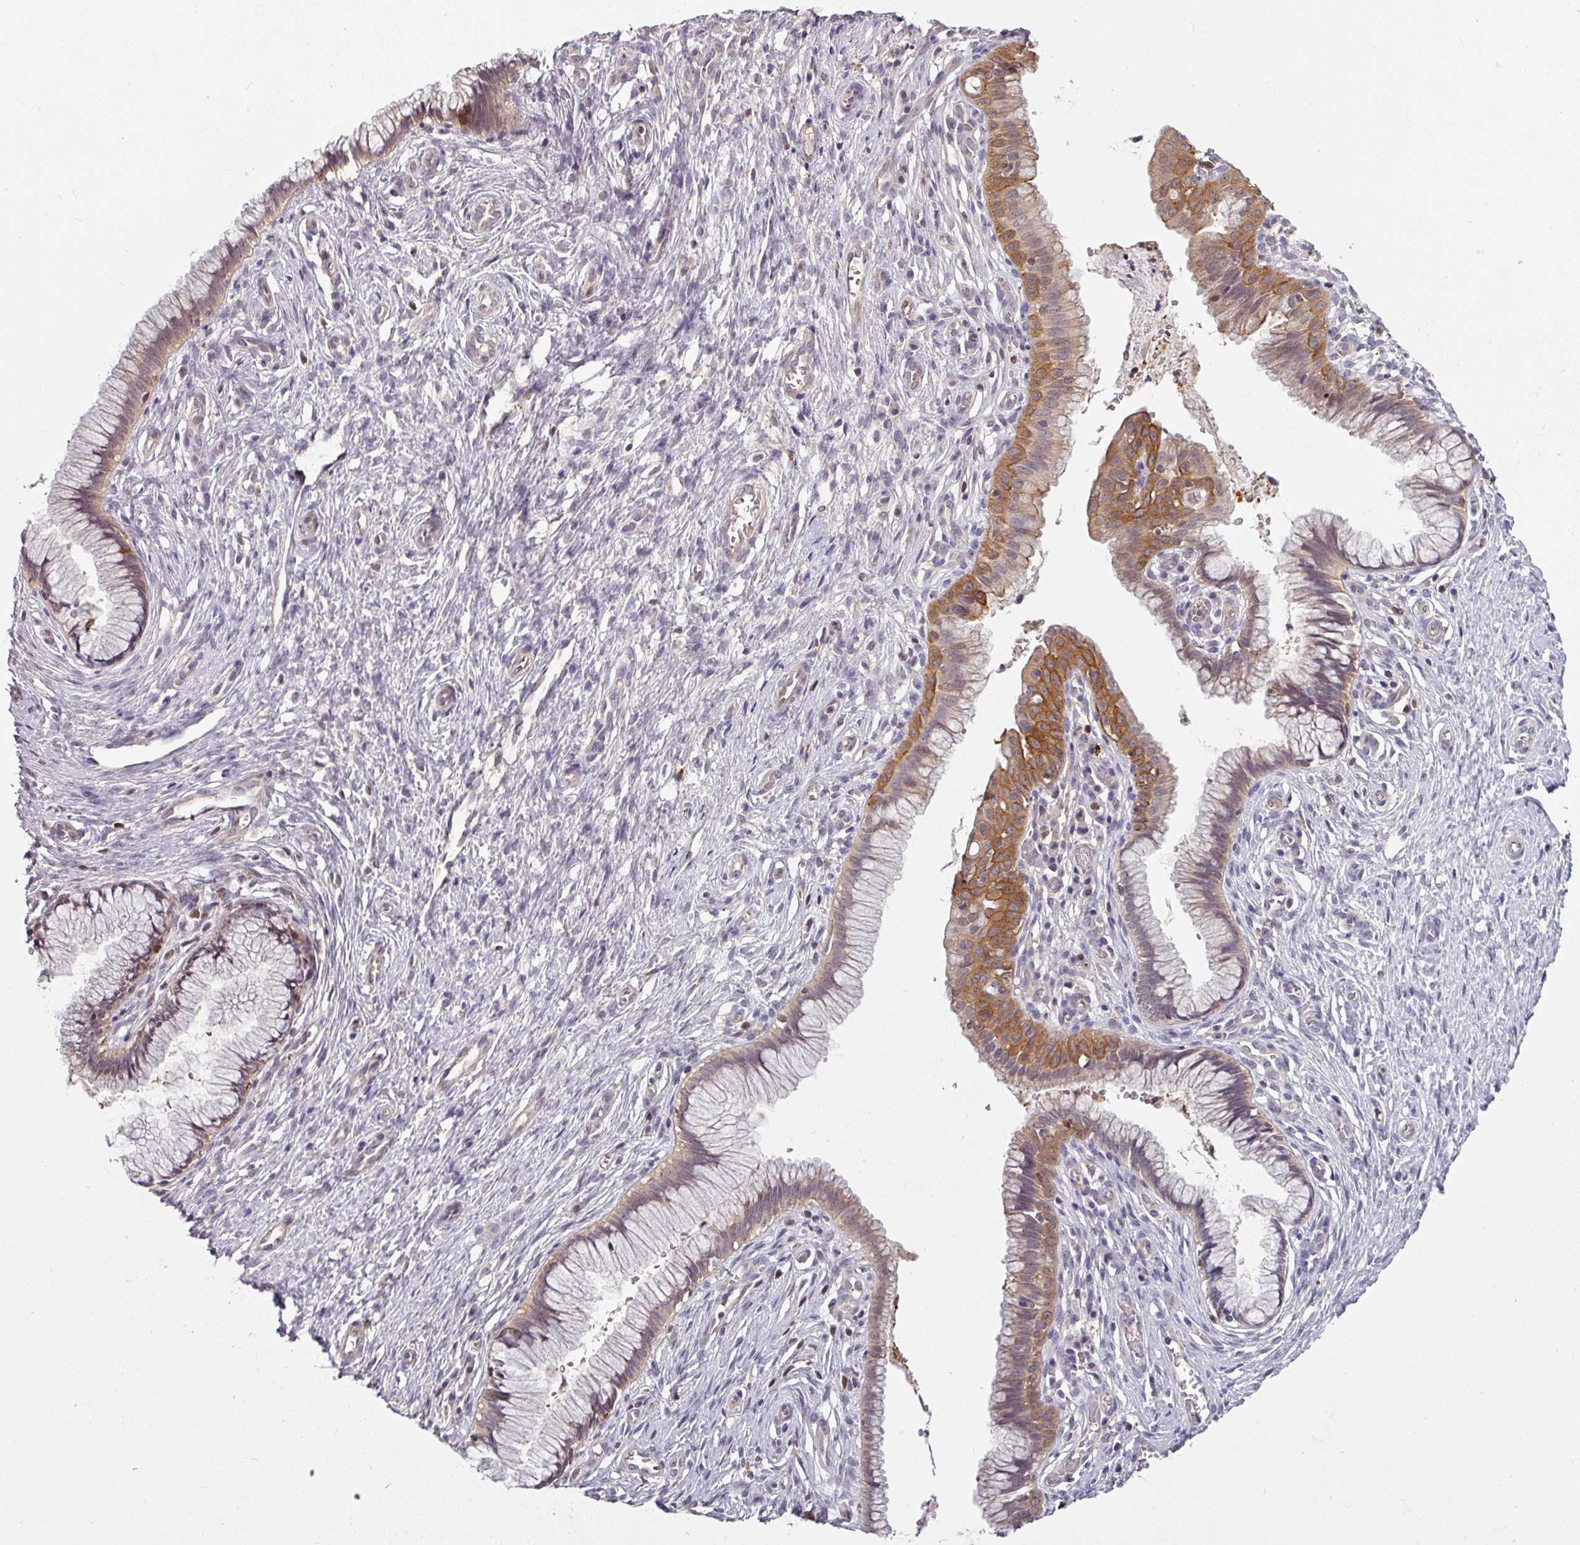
{"staining": {"intensity": "moderate", "quantity": "25%-75%", "location": "cytoplasmic/membranous,nuclear"}, "tissue": "cervix", "cell_type": "Glandular cells", "image_type": "normal", "snomed": [{"axis": "morphology", "description": "Normal tissue, NOS"}, {"axis": "topography", "description": "Cervix"}], "caption": "Moderate cytoplasmic/membranous,nuclear expression for a protein is identified in about 25%-75% of glandular cells of unremarkable cervix using IHC.", "gene": "TUSC3", "patient": {"sex": "female", "age": 36}}